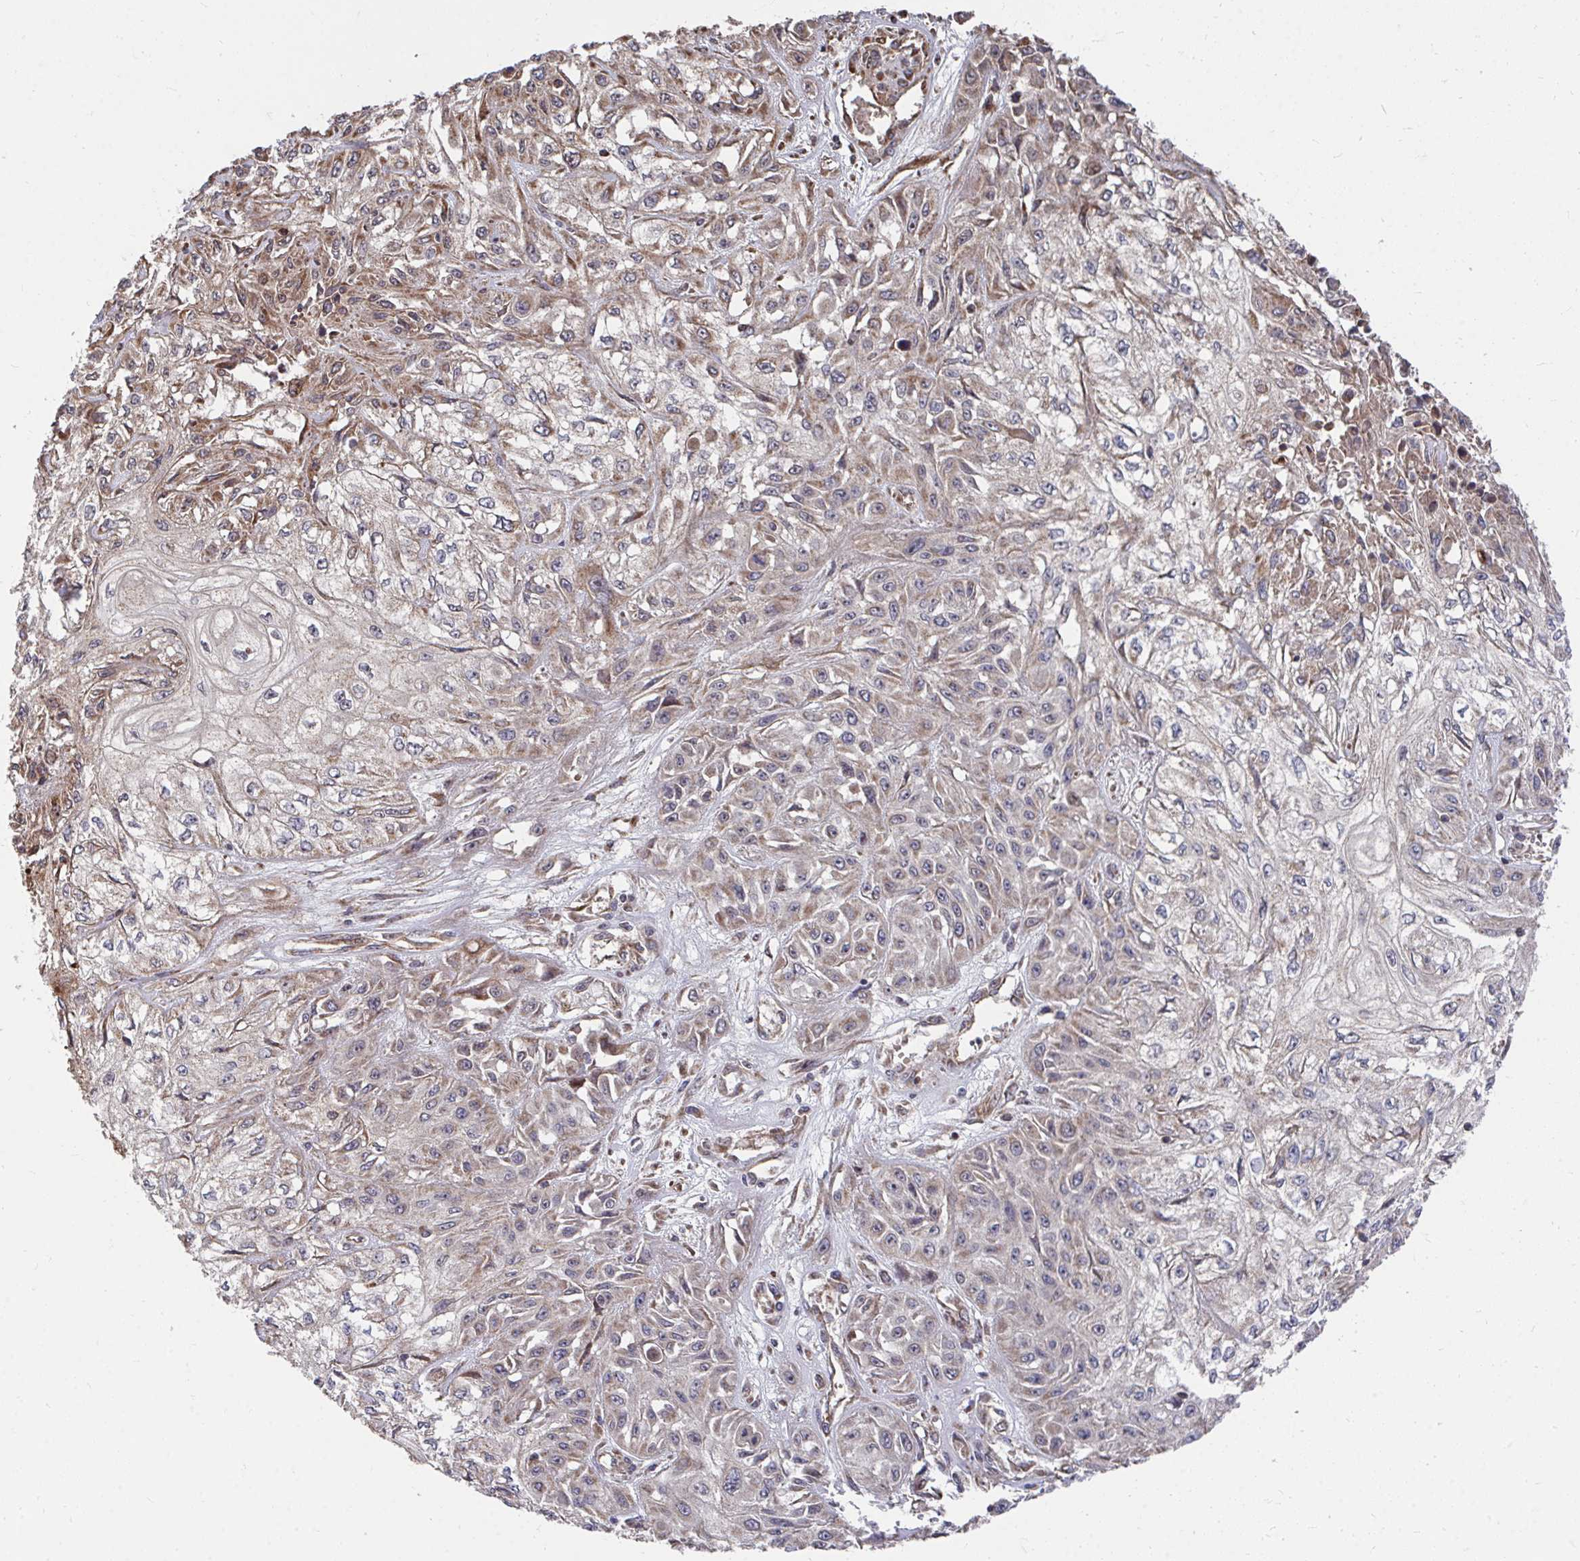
{"staining": {"intensity": "moderate", "quantity": "25%-75%", "location": "cytoplasmic/membranous"}, "tissue": "skin cancer", "cell_type": "Tumor cells", "image_type": "cancer", "snomed": [{"axis": "morphology", "description": "Squamous cell carcinoma, NOS"}, {"axis": "morphology", "description": "Squamous cell carcinoma, metastatic, NOS"}, {"axis": "topography", "description": "Skin"}, {"axis": "topography", "description": "Lymph node"}], "caption": "A brown stain highlights moderate cytoplasmic/membranous expression of a protein in human skin squamous cell carcinoma tumor cells. (DAB = brown stain, brightfield microscopy at high magnification).", "gene": "FAM89A", "patient": {"sex": "male", "age": 75}}